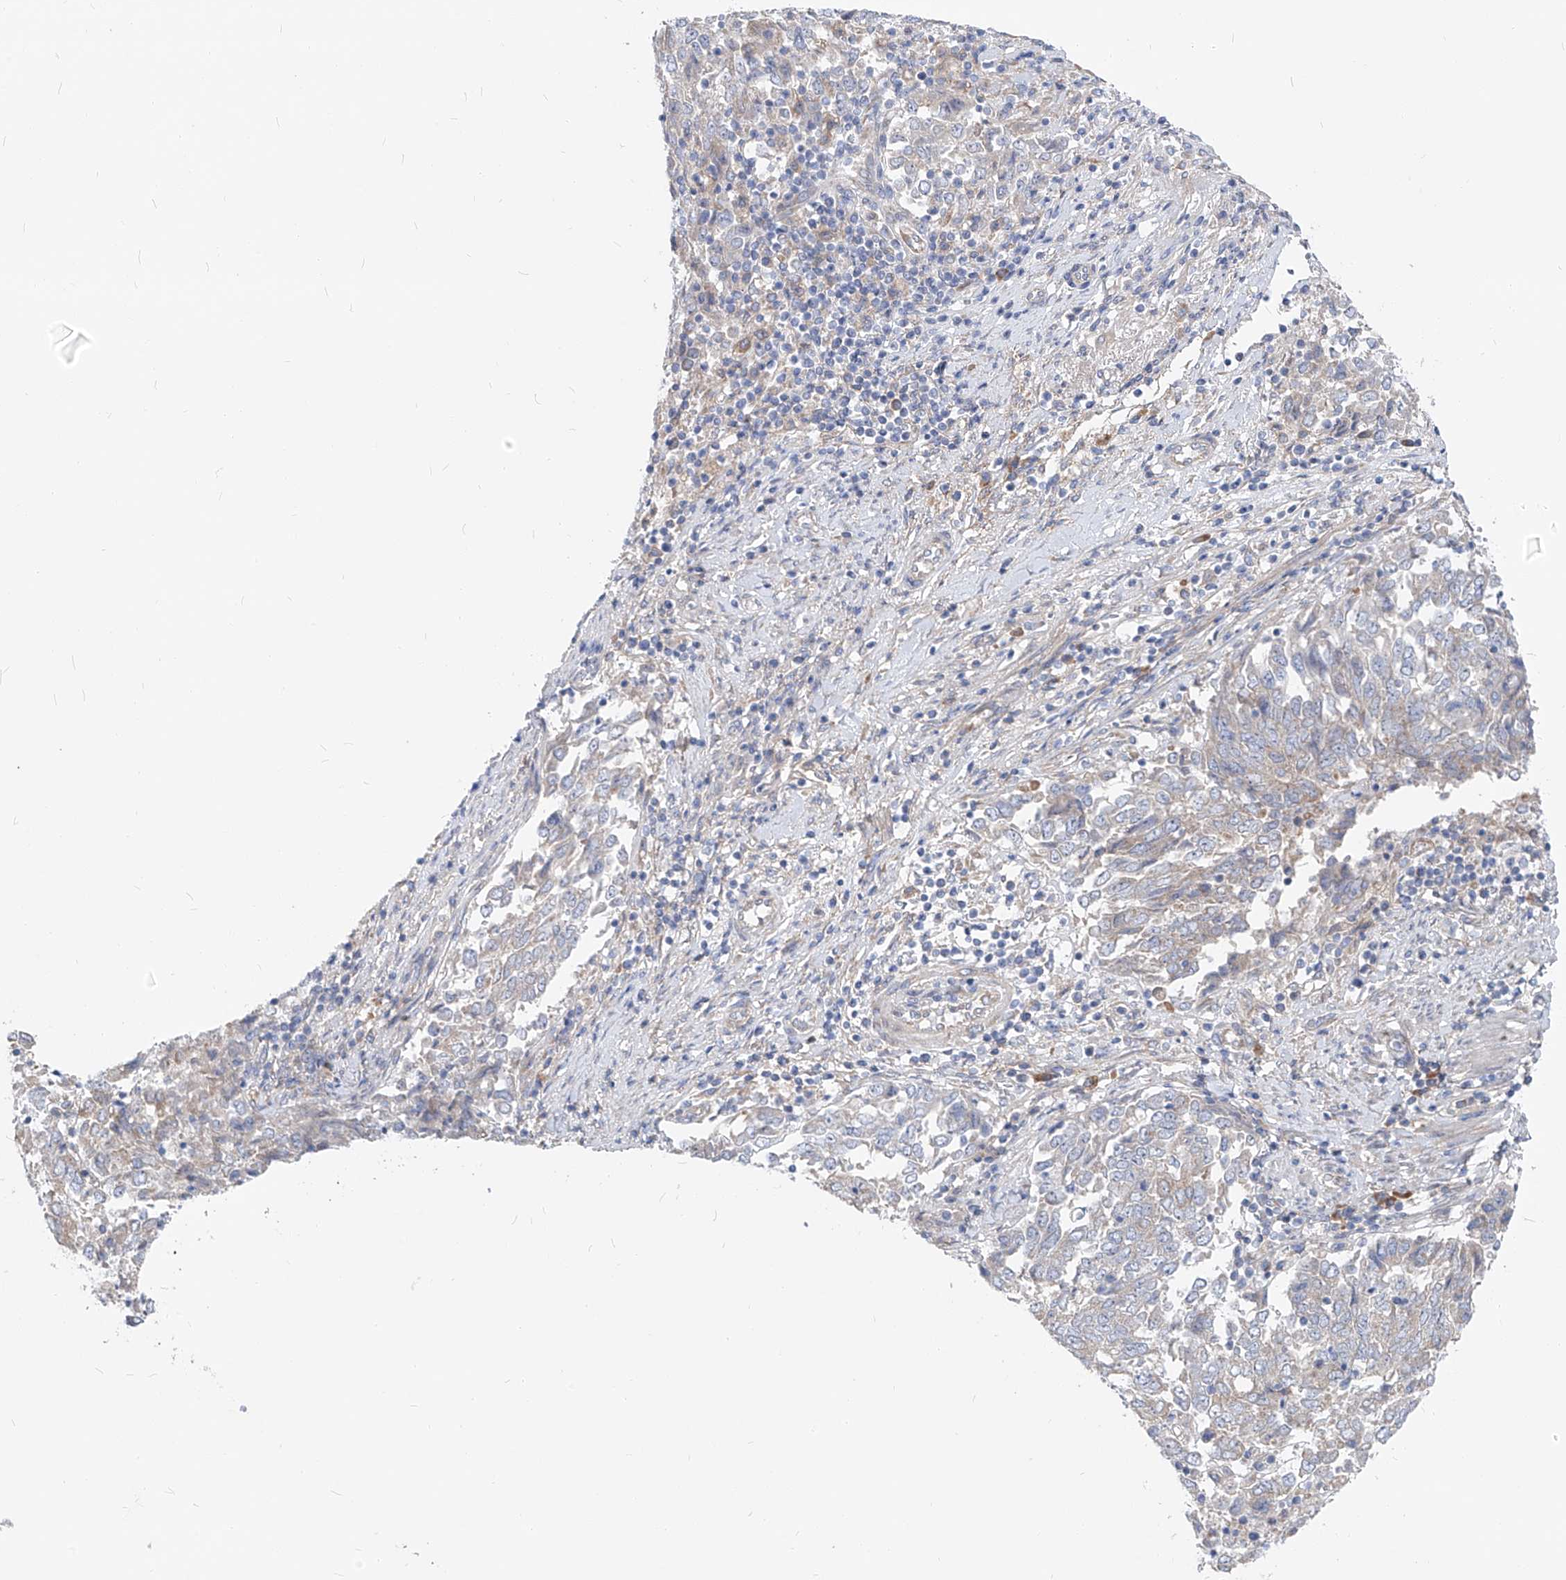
{"staining": {"intensity": "weak", "quantity": "<25%", "location": "cytoplasmic/membranous"}, "tissue": "endometrial cancer", "cell_type": "Tumor cells", "image_type": "cancer", "snomed": [{"axis": "morphology", "description": "Adenocarcinoma, NOS"}, {"axis": "topography", "description": "Endometrium"}], "caption": "DAB immunohistochemical staining of human endometrial cancer (adenocarcinoma) displays no significant staining in tumor cells.", "gene": "UFL1", "patient": {"sex": "female", "age": 80}}